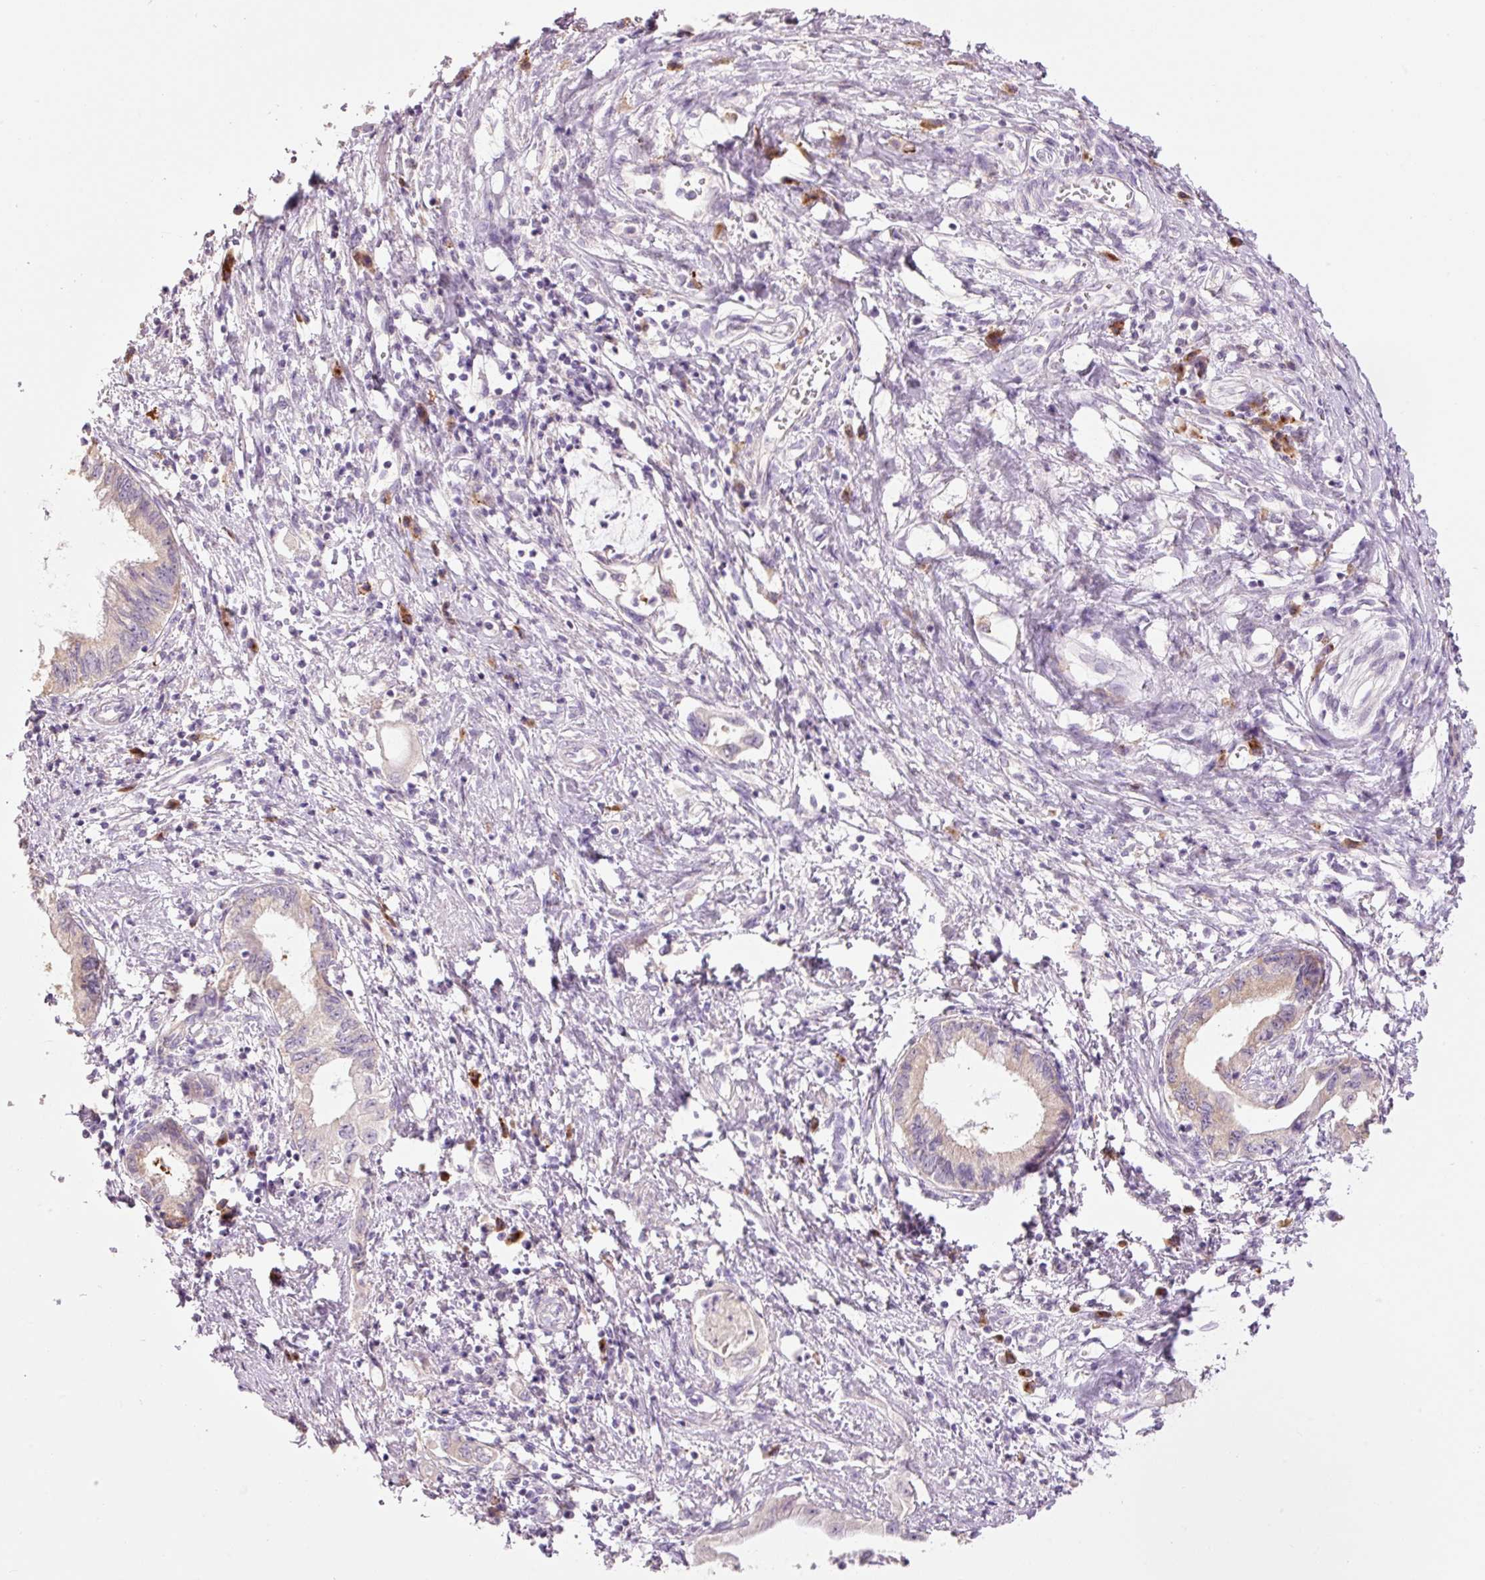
{"staining": {"intensity": "weak", "quantity": "<25%", "location": "cytoplasmic/membranous"}, "tissue": "pancreatic cancer", "cell_type": "Tumor cells", "image_type": "cancer", "snomed": [{"axis": "morphology", "description": "Adenocarcinoma, NOS"}, {"axis": "topography", "description": "Pancreas"}], "caption": "Pancreatic cancer (adenocarcinoma) stained for a protein using IHC demonstrates no expression tumor cells.", "gene": "HAX1", "patient": {"sex": "female", "age": 73}}